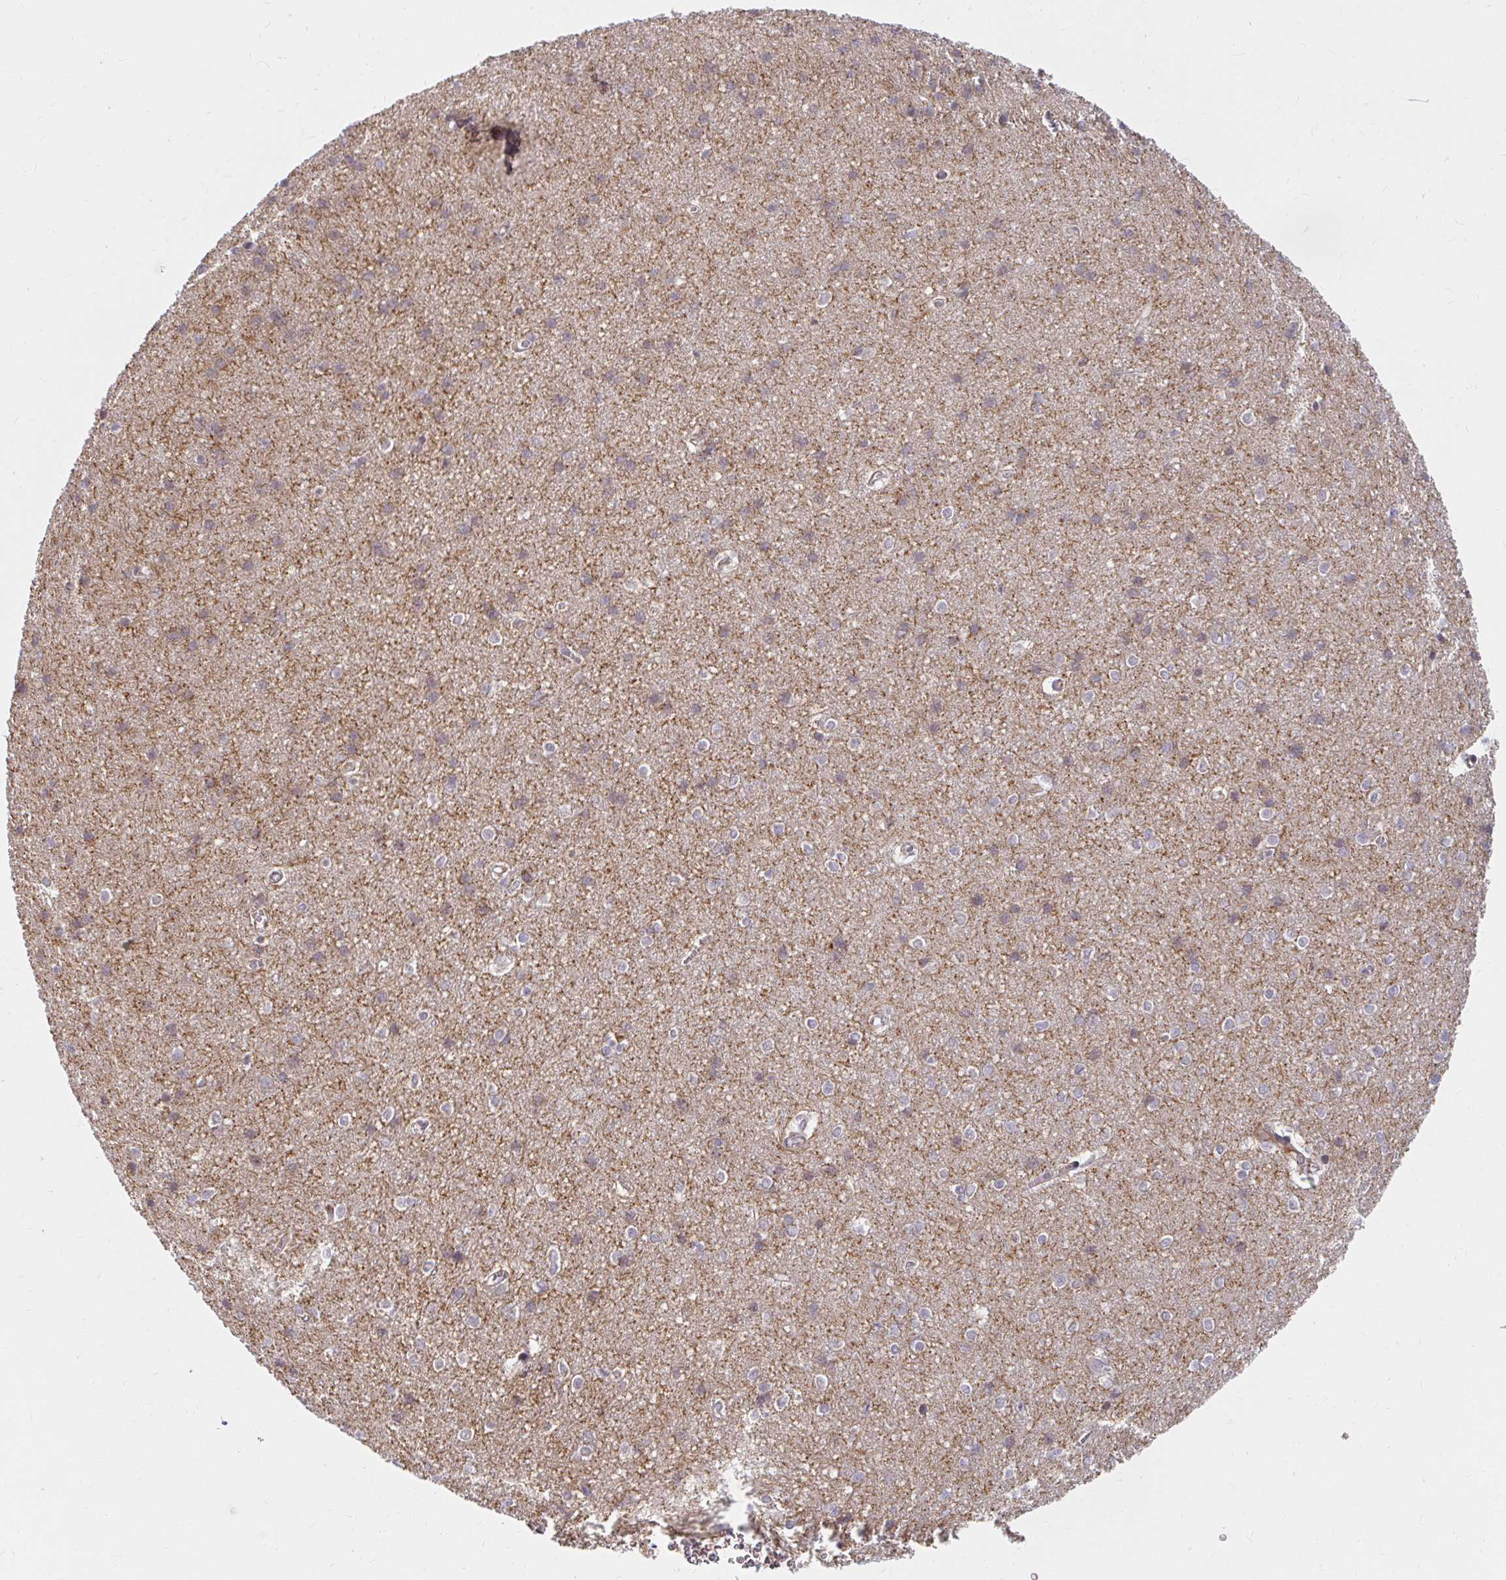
{"staining": {"intensity": "negative", "quantity": "none", "location": "none"}, "tissue": "cerebral cortex", "cell_type": "Endothelial cells", "image_type": "normal", "snomed": [{"axis": "morphology", "description": "Normal tissue, NOS"}, {"axis": "topography", "description": "Cerebral cortex"}], "caption": "The photomicrograph displays no significant positivity in endothelial cells of cerebral cortex.", "gene": "ANK3", "patient": {"sex": "male", "age": 37}}